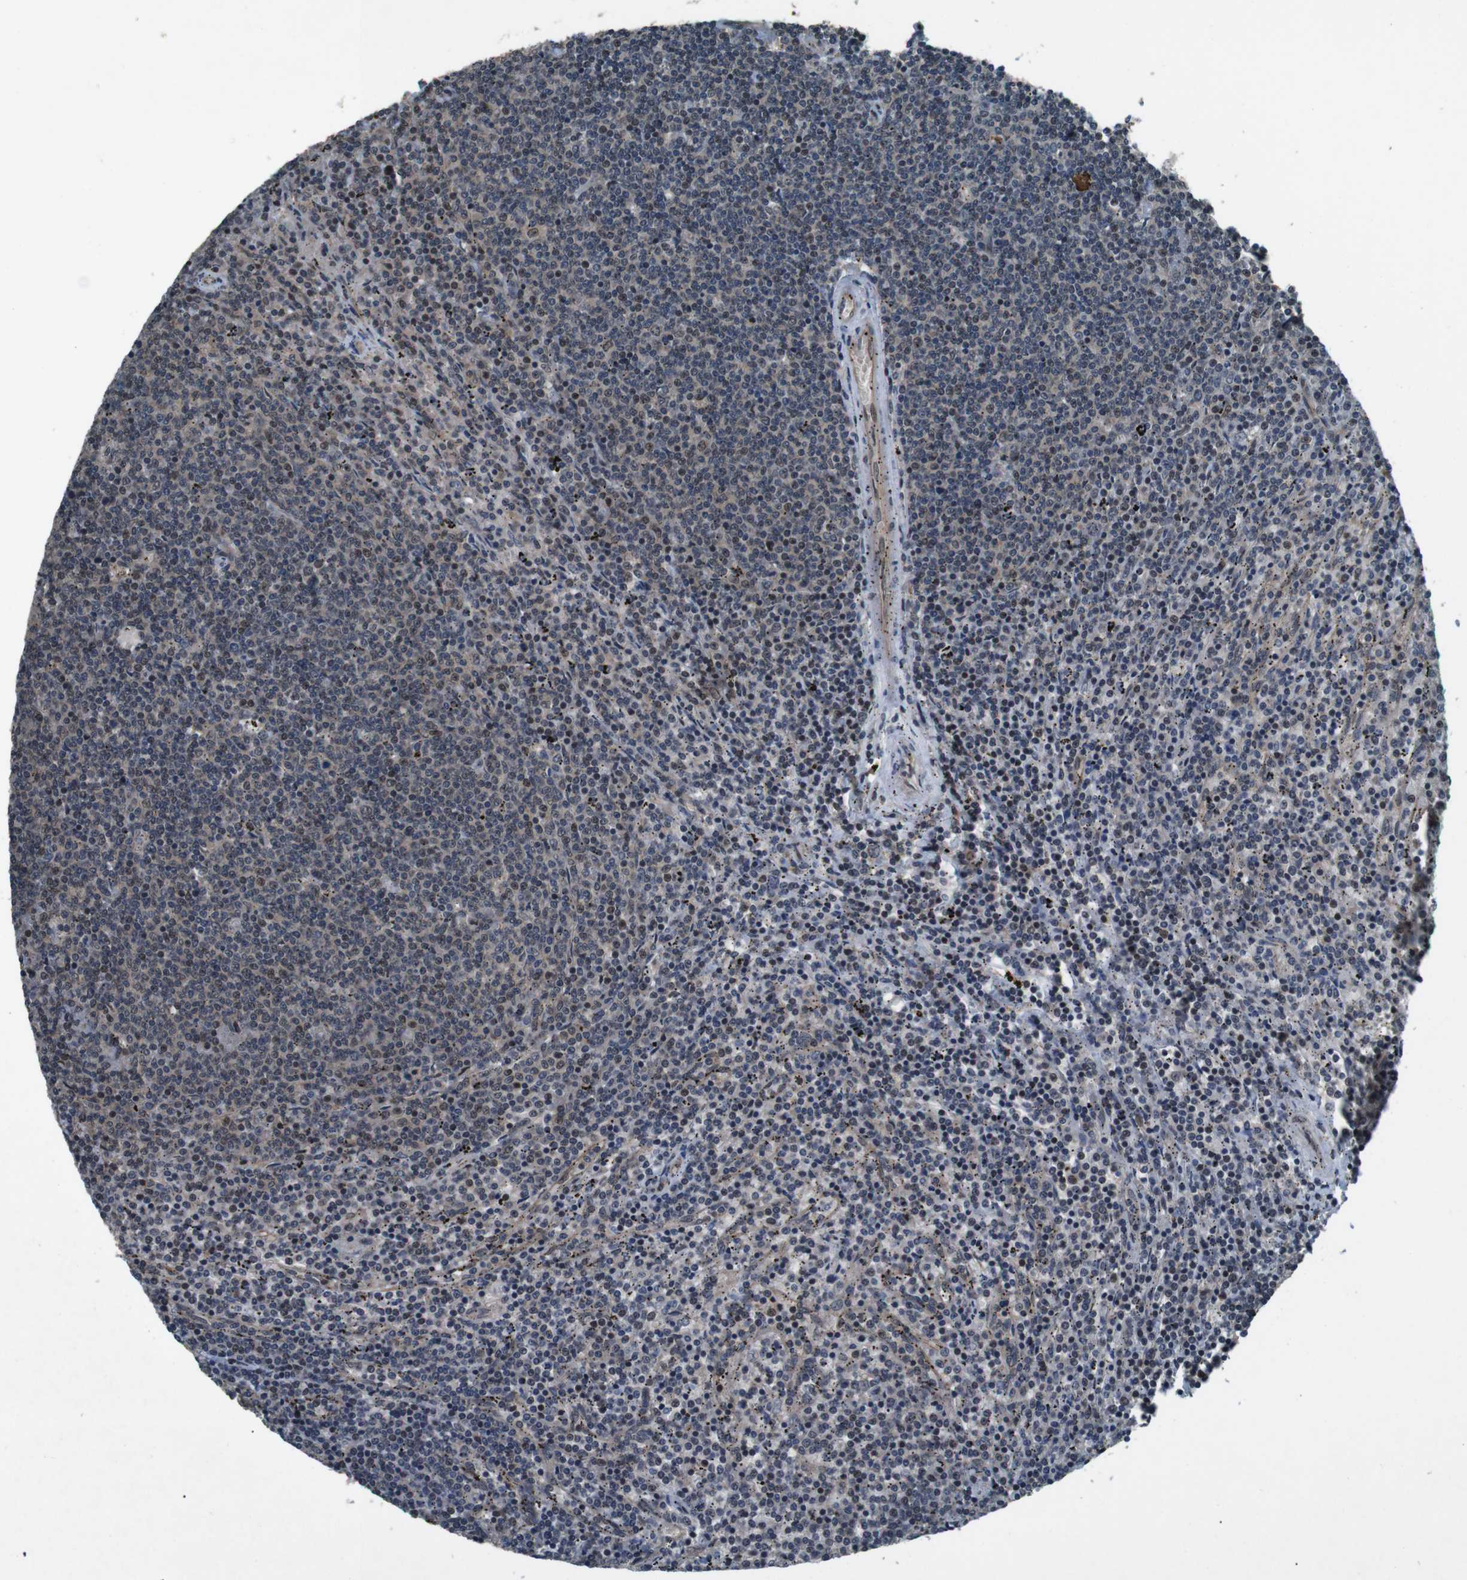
{"staining": {"intensity": "weak", "quantity": "<25%", "location": "cytoplasmic/membranous,nuclear"}, "tissue": "lymphoma", "cell_type": "Tumor cells", "image_type": "cancer", "snomed": [{"axis": "morphology", "description": "Malignant lymphoma, non-Hodgkin's type, Low grade"}, {"axis": "topography", "description": "Spleen"}], "caption": "DAB immunohistochemical staining of human lymphoma exhibits no significant staining in tumor cells.", "gene": "SOCS1", "patient": {"sex": "female", "age": 50}}